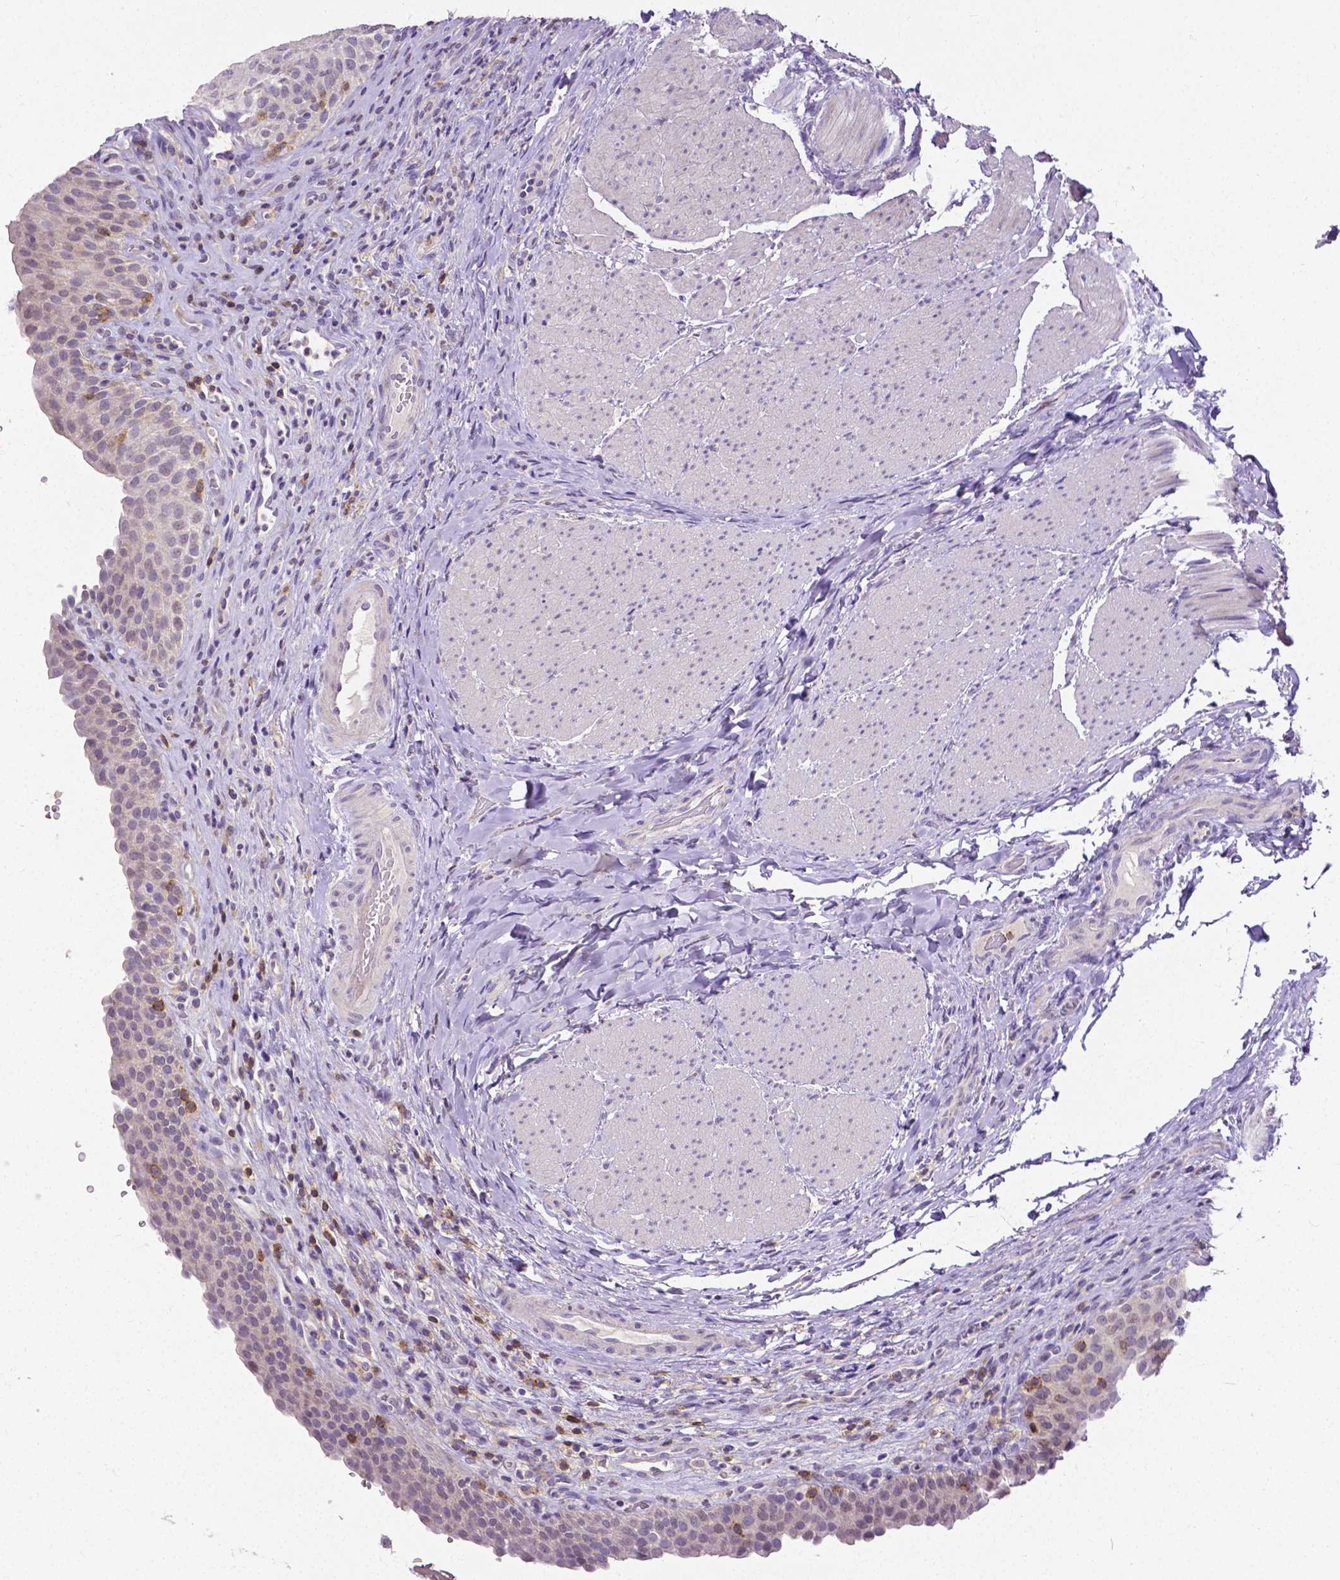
{"staining": {"intensity": "negative", "quantity": "none", "location": "none"}, "tissue": "urinary bladder", "cell_type": "Urothelial cells", "image_type": "normal", "snomed": [{"axis": "morphology", "description": "Normal tissue, NOS"}, {"axis": "topography", "description": "Urinary bladder"}, {"axis": "topography", "description": "Peripheral nerve tissue"}], "caption": "A histopathology image of human urinary bladder is negative for staining in urothelial cells. (Brightfield microscopy of DAB immunohistochemistry at high magnification).", "gene": "CD4", "patient": {"sex": "male", "age": 66}}